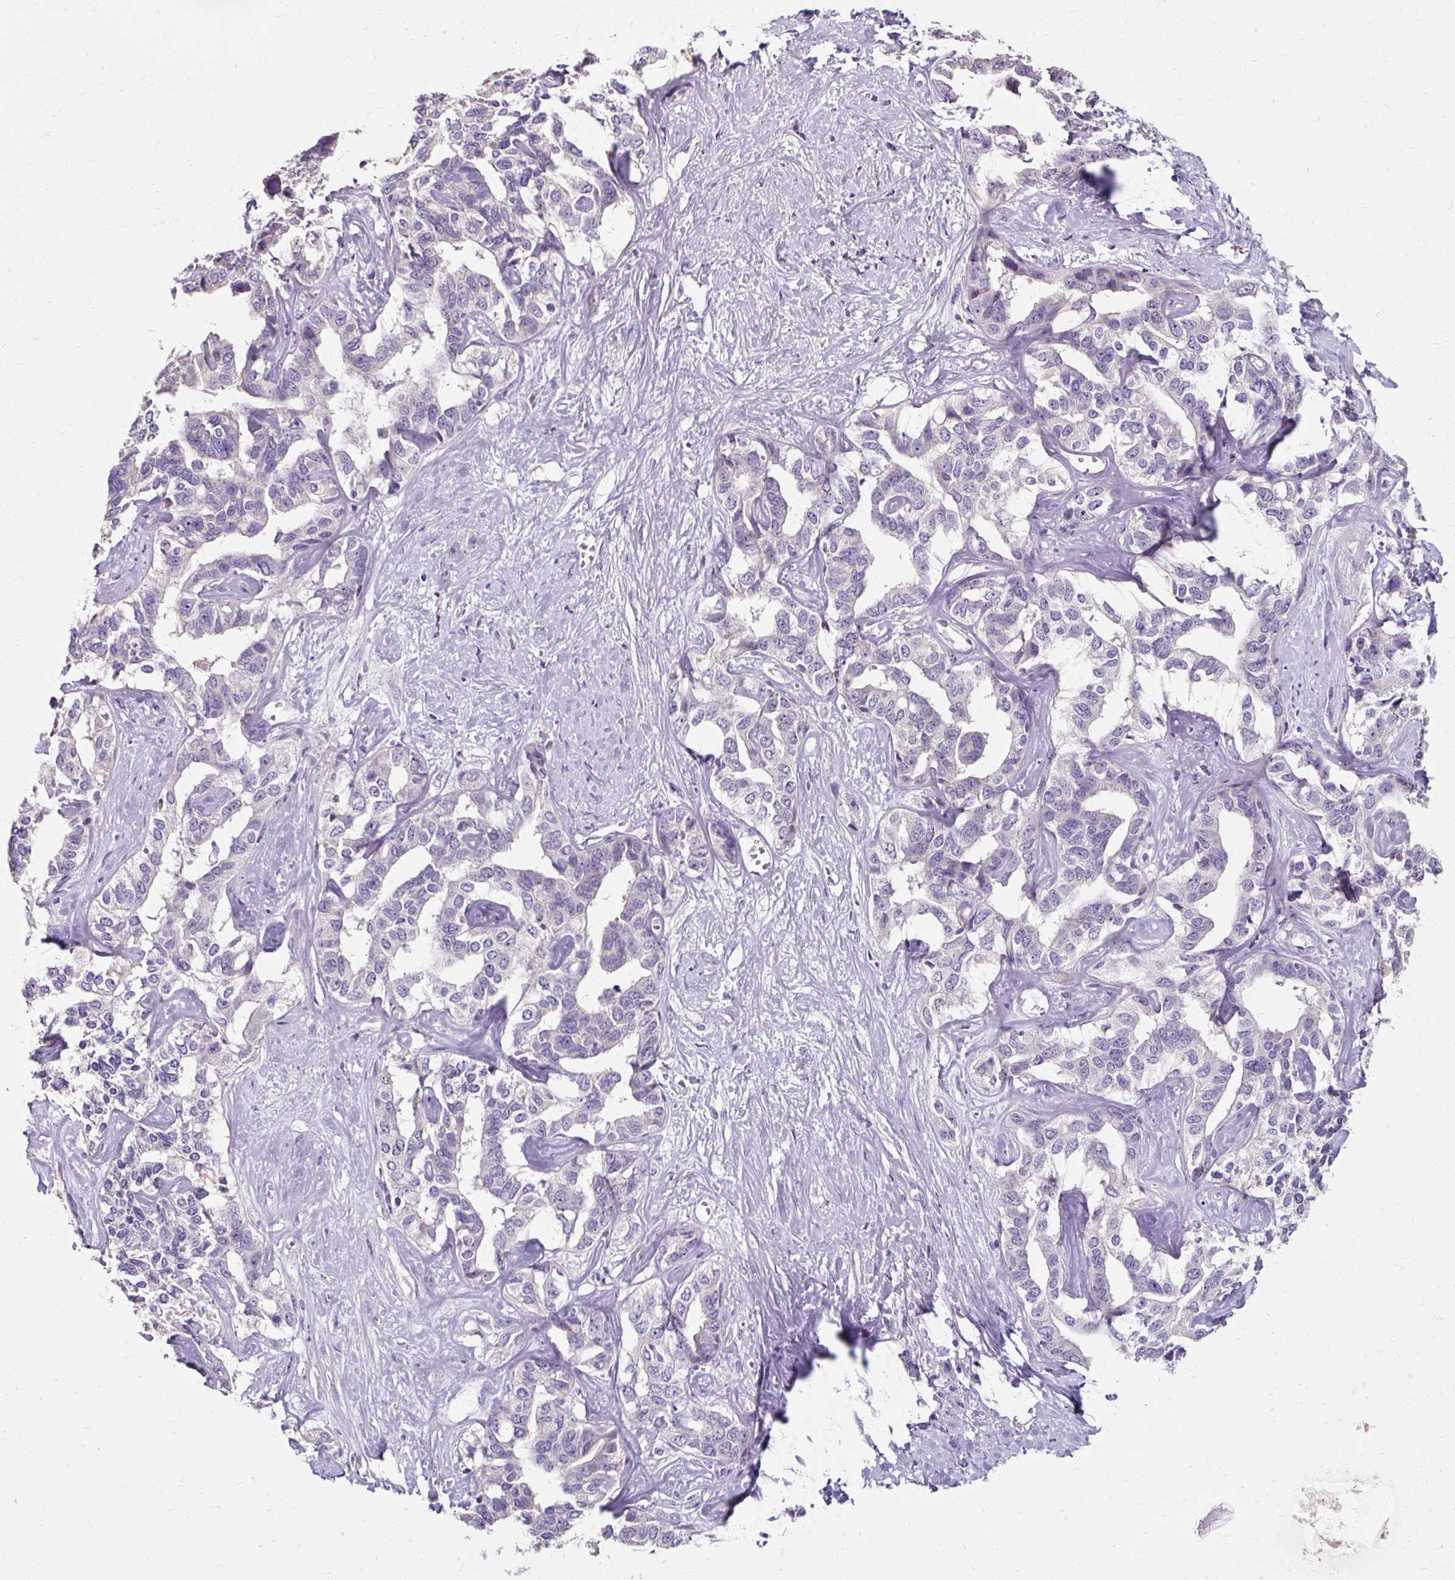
{"staining": {"intensity": "negative", "quantity": "none", "location": "none"}, "tissue": "liver cancer", "cell_type": "Tumor cells", "image_type": "cancer", "snomed": [{"axis": "morphology", "description": "Cholangiocarcinoma"}, {"axis": "topography", "description": "Liver"}], "caption": "High power microscopy micrograph of an immunohistochemistry (IHC) photomicrograph of liver cholangiocarcinoma, revealing no significant expression in tumor cells.", "gene": "KLHL24", "patient": {"sex": "male", "age": 59}}